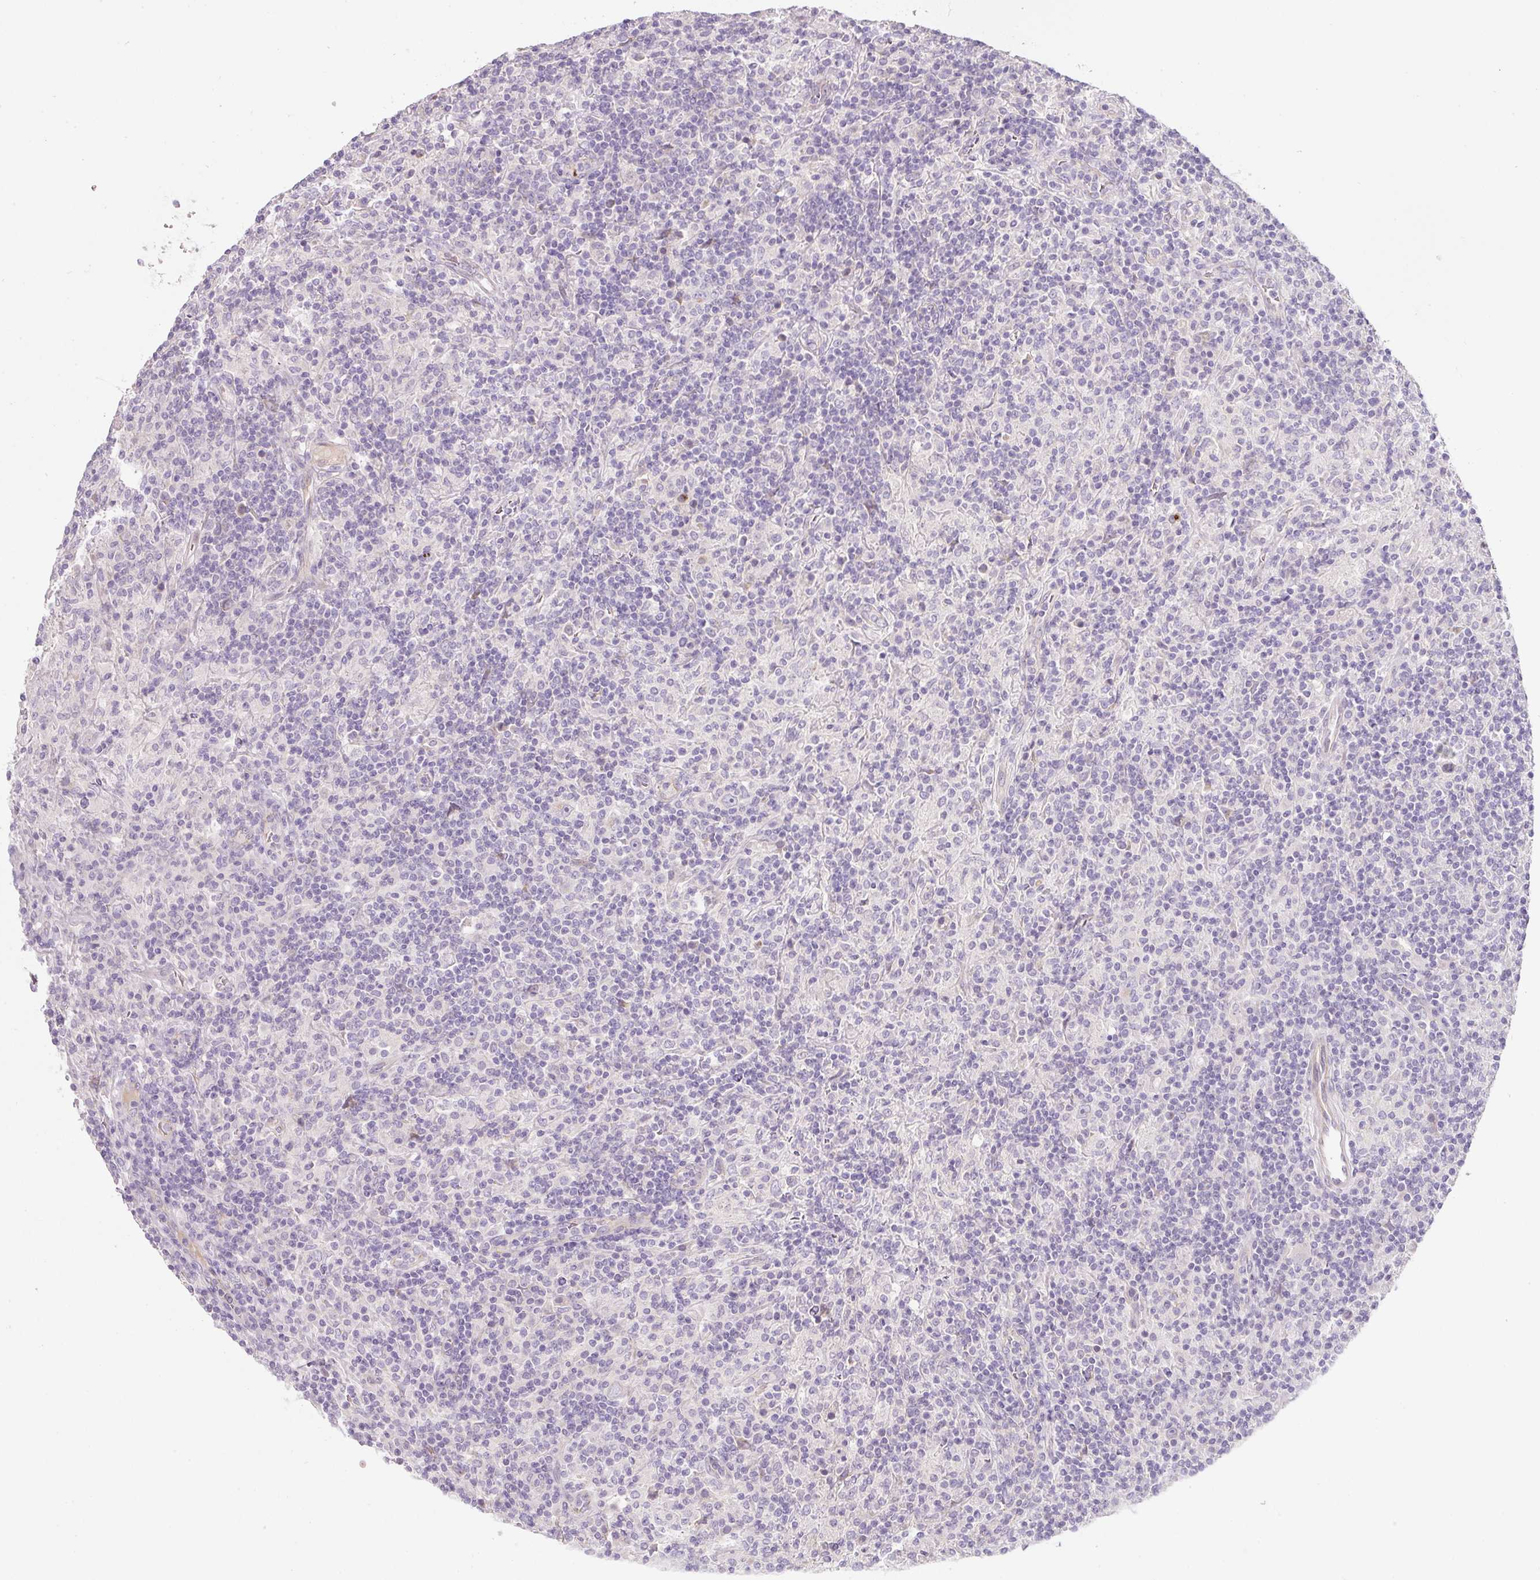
{"staining": {"intensity": "negative", "quantity": "none", "location": "none"}, "tissue": "lymphoma", "cell_type": "Tumor cells", "image_type": "cancer", "snomed": [{"axis": "morphology", "description": "Hodgkin's disease, NOS"}, {"axis": "topography", "description": "Lymph node"}], "caption": "Immunohistochemistry (IHC) micrograph of neoplastic tissue: human Hodgkin's disease stained with DAB displays no significant protein staining in tumor cells.", "gene": "NBPF11", "patient": {"sex": "male", "age": 70}}